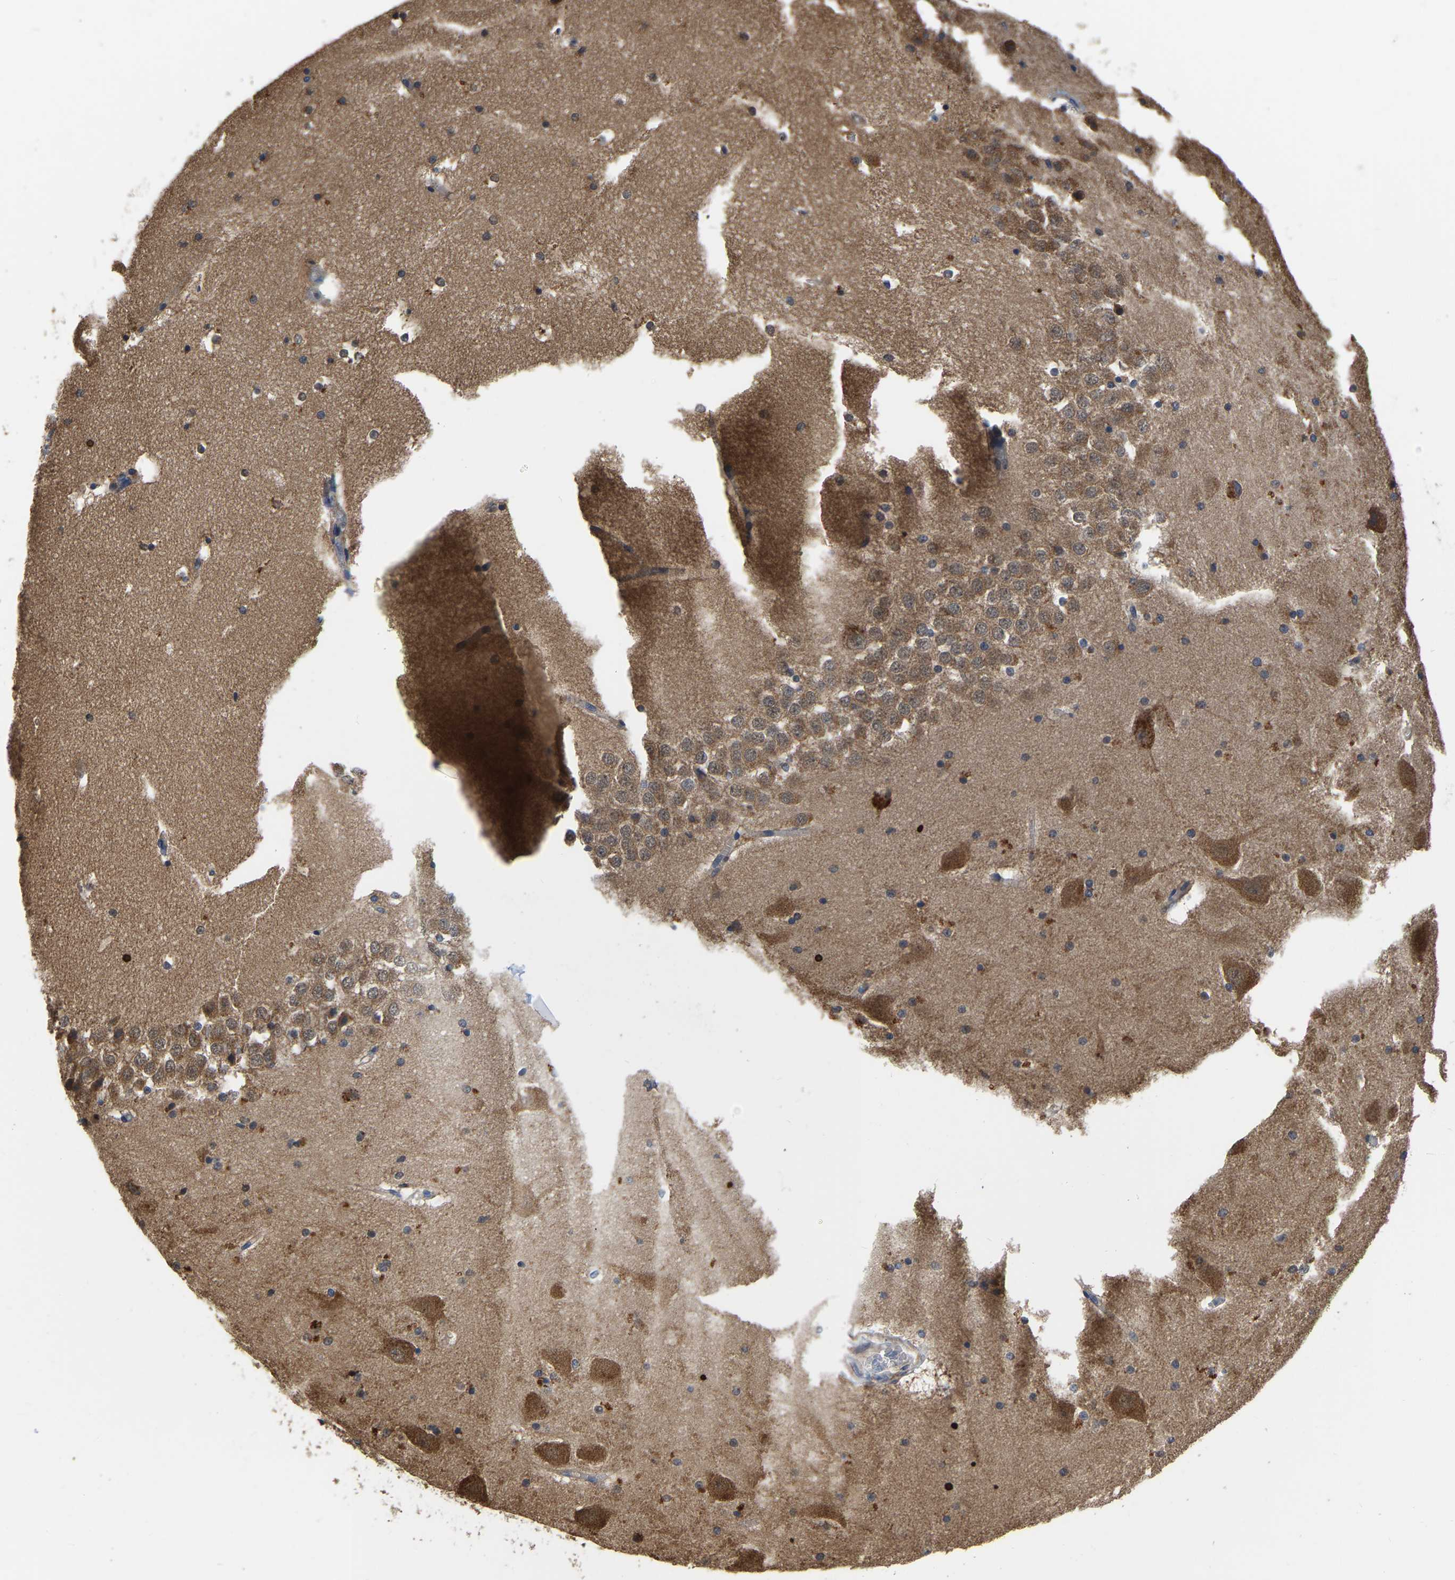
{"staining": {"intensity": "moderate", "quantity": ">75%", "location": "cytoplasmic/membranous"}, "tissue": "hippocampus", "cell_type": "Glial cells", "image_type": "normal", "snomed": [{"axis": "morphology", "description": "Normal tissue, NOS"}, {"axis": "topography", "description": "Hippocampus"}], "caption": "IHC image of benign hippocampus: hippocampus stained using immunohistochemistry exhibits medium levels of moderate protein expression localized specifically in the cytoplasmic/membranous of glial cells, appearing as a cytoplasmic/membranous brown color.", "gene": "GARS1", "patient": {"sex": "male", "age": 45}}